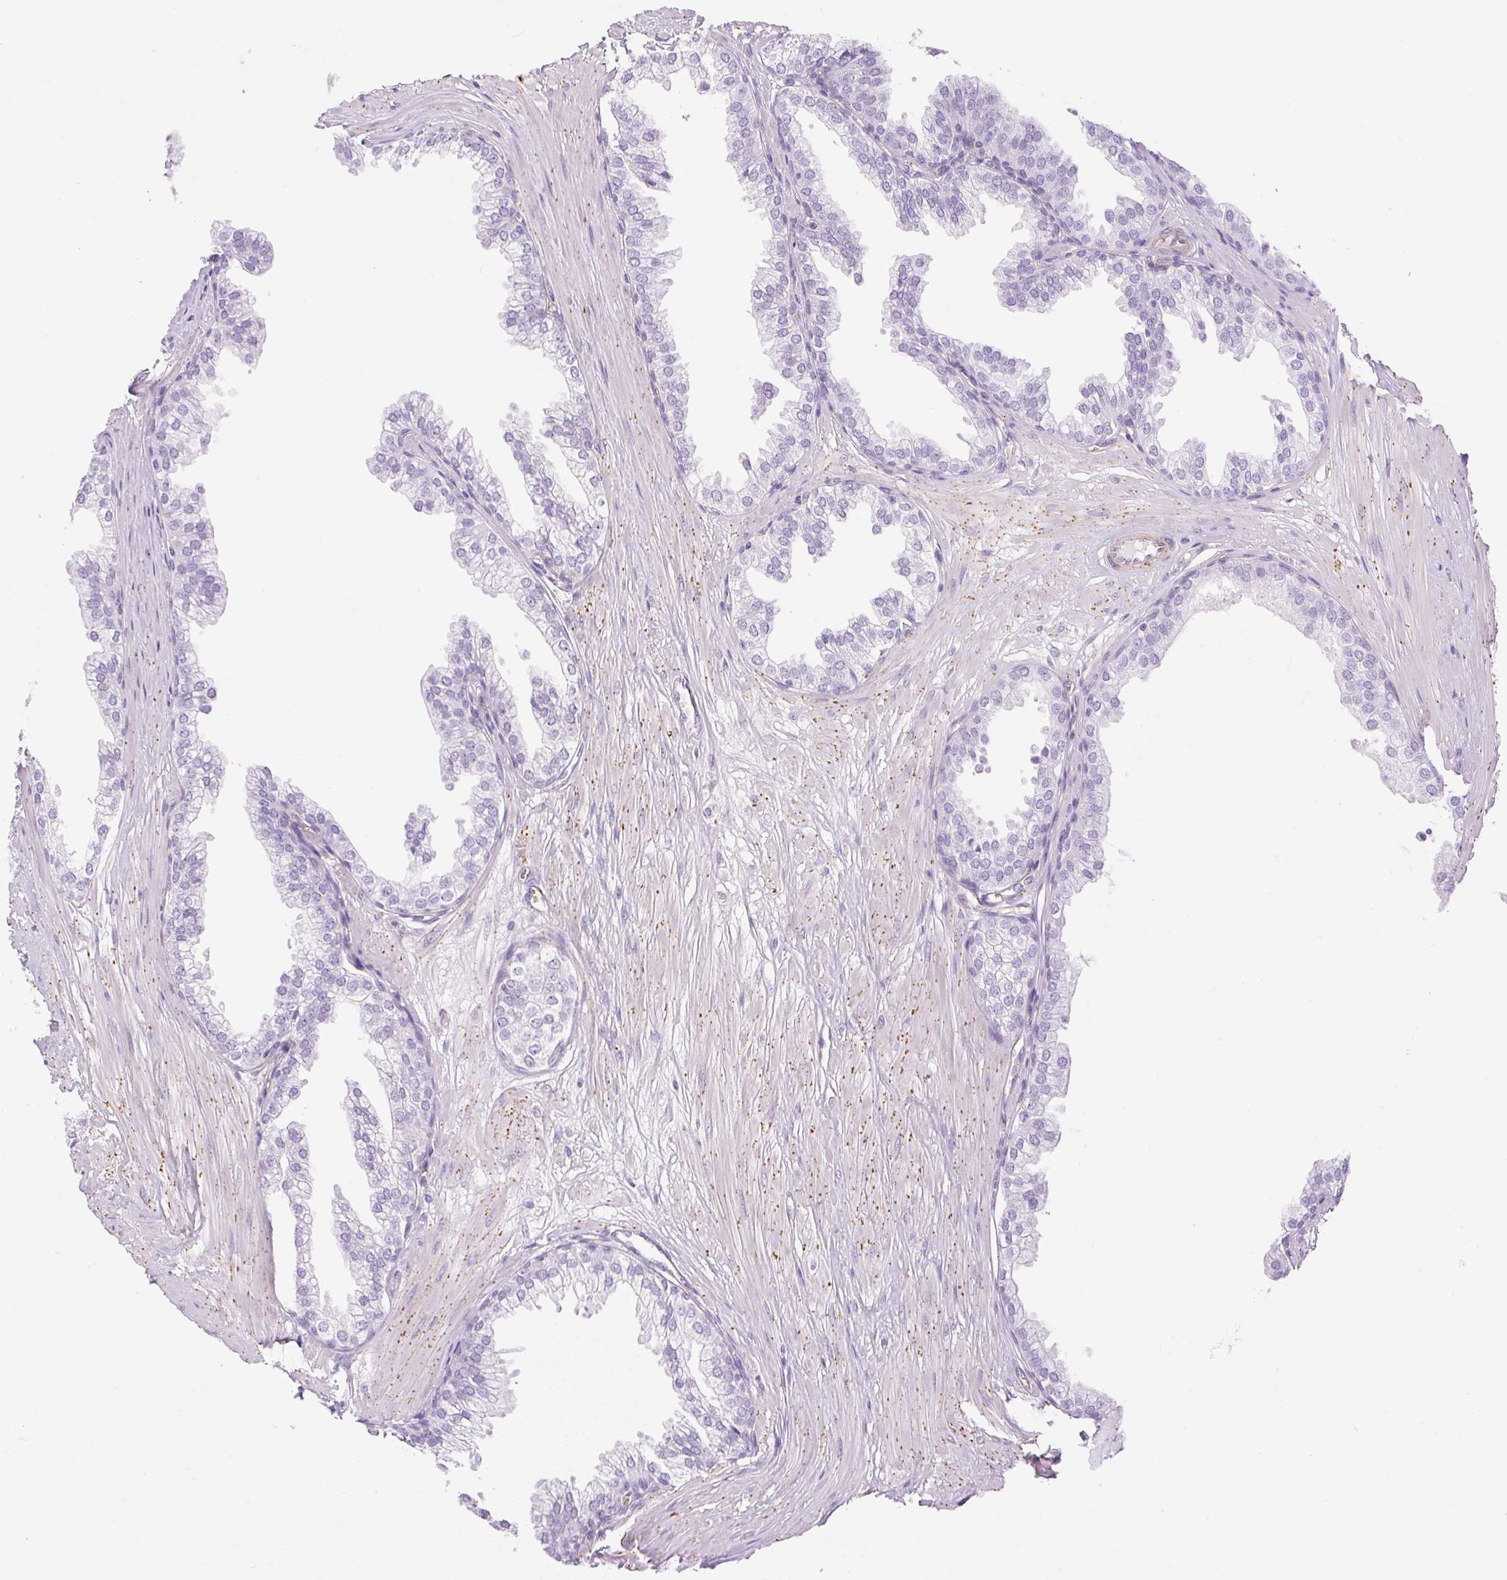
{"staining": {"intensity": "negative", "quantity": "none", "location": "none"}, "tissue": "prostate", "cell_type": "Glandular cells", "image_type": "normal", "snomed": [{"axis": "morphology", "description": "Normal tissue, NOS"}, {"axis": "topography", "description": "Prostate"}, {"axis": "topography", "description": "Peripheral nerve tissue"}], "caption": "Immunohistochemistry of unremarkable prostate reveals no expression in glandular cells.", "gene": "EHD1", "patient": {"sex": "male", "age": 55}}